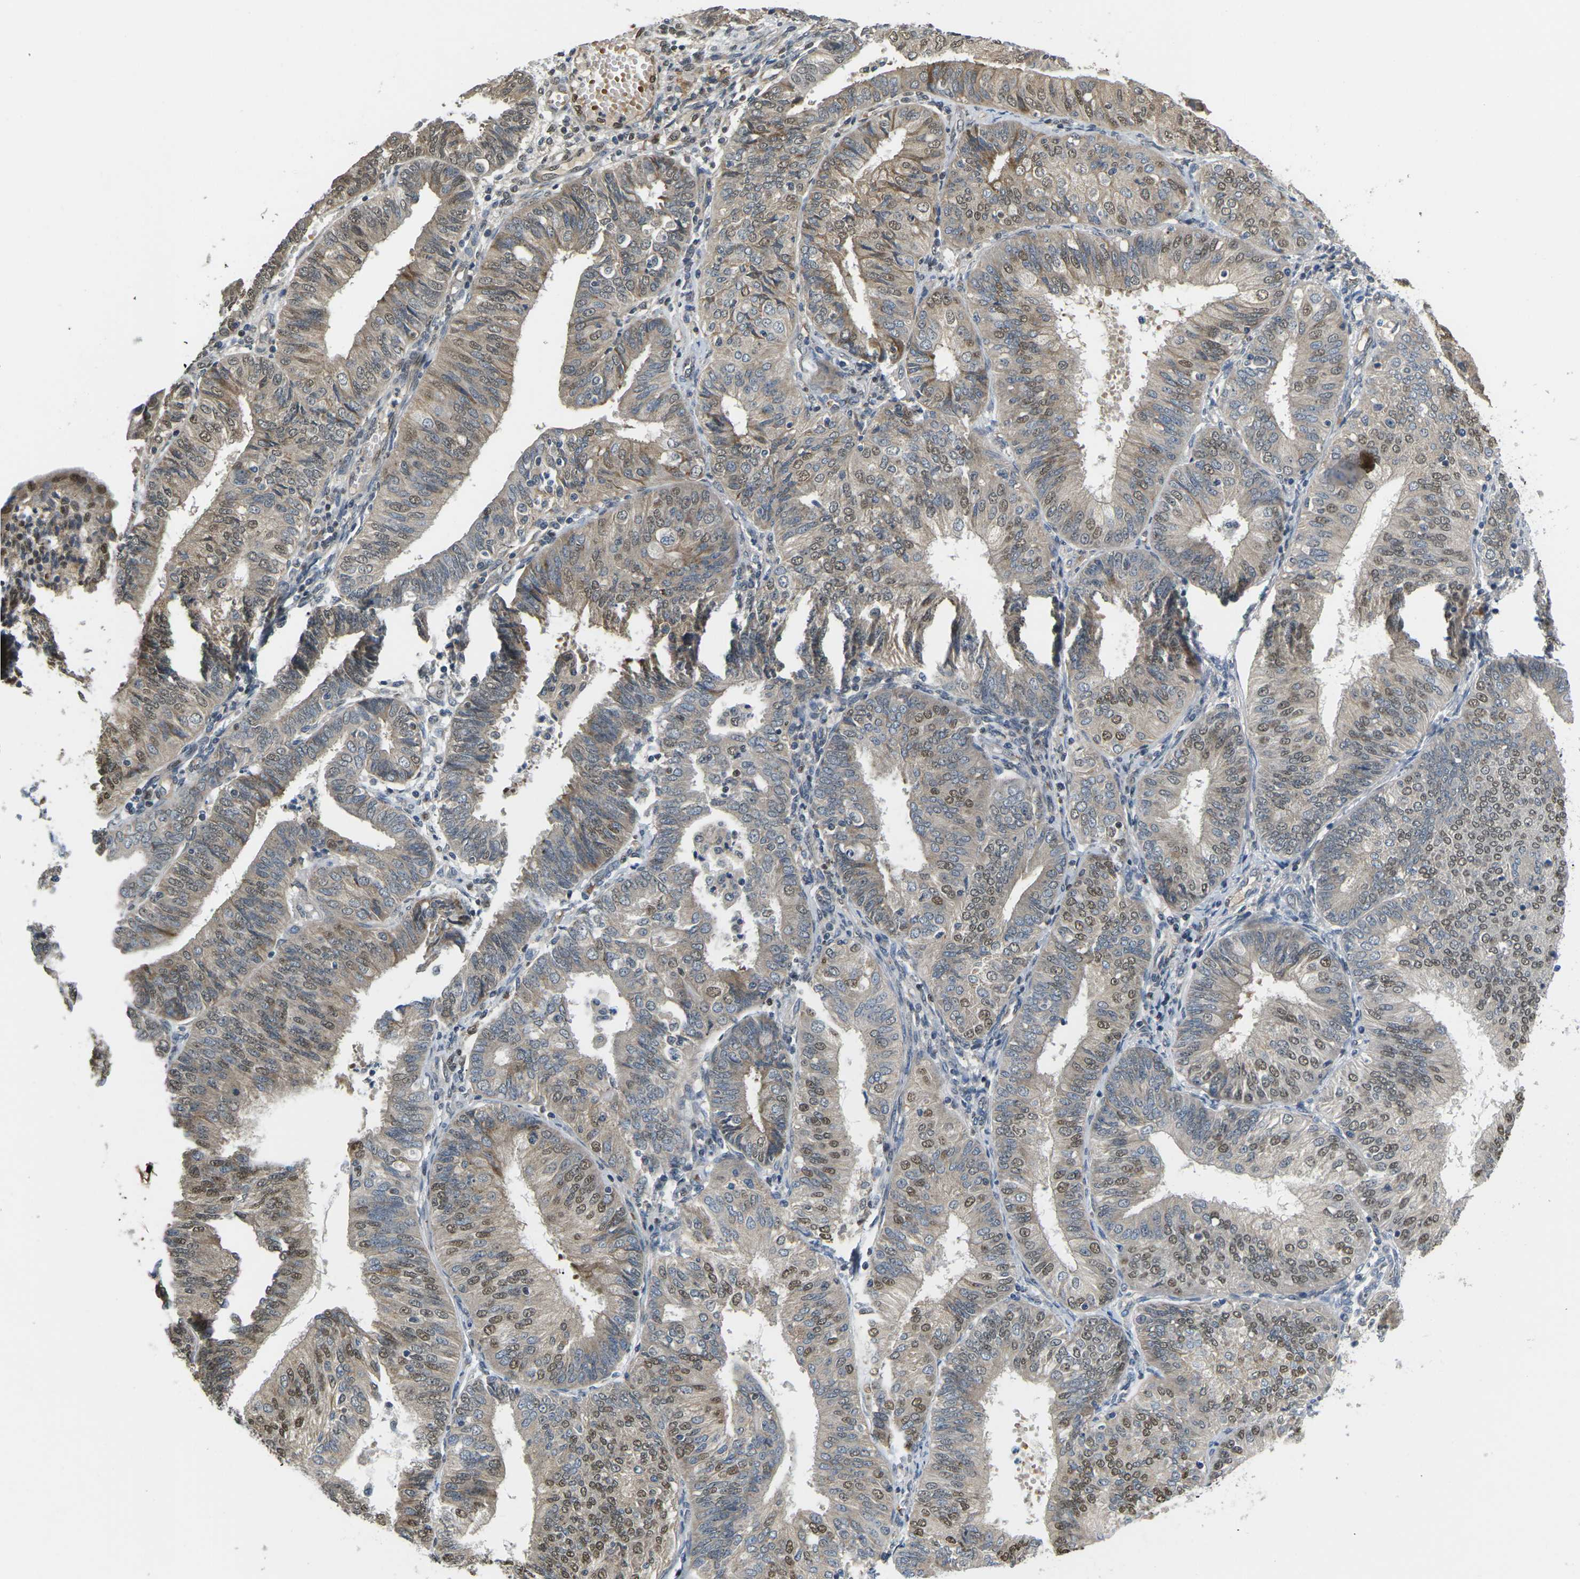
{"staining": {"intensity": "moderate", "quantity": "25%-75%", "location": "cytoplasmic/membranous,nuclear"}, "tissue": "endometrial cancer", "cell_type": "Tumor cells", "image_type": "cancer", "snomed": [{"axis": "morphology", "description": "Adenocarcinoma, NOS"}, {"axis": "topography", "description": "Endometrium"}], "caption": "Endometrial adenocarcinoma tissue displays moderate cytoplasmic/membranous and nuclear staining in about 25%-75% of tumor cells, visualized by immunohistochemistry.", "gene": "ERBB4", "patient": {"sex": "female", "age": 58}}